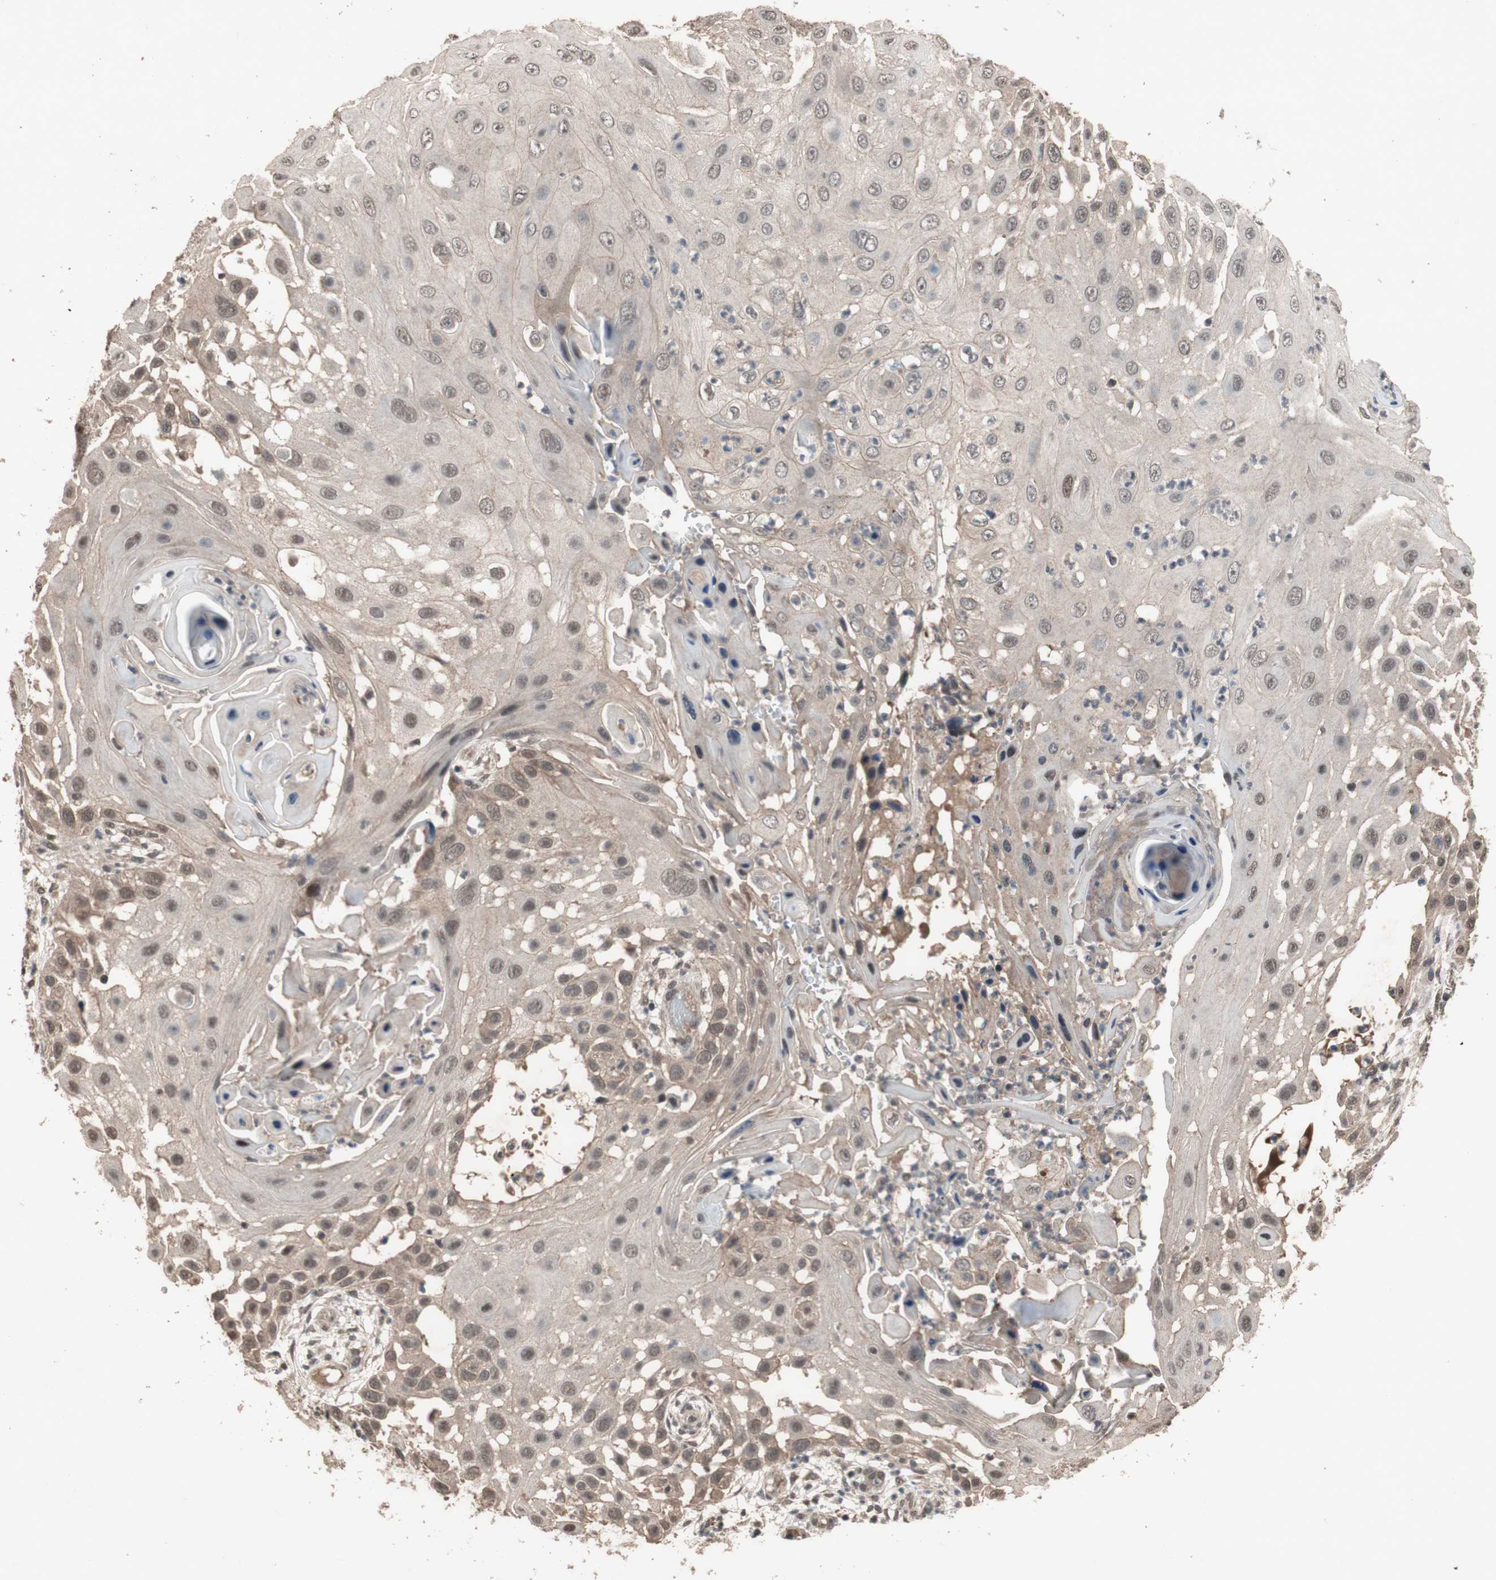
{"staining": {"intensity": "moderate", "quantity": ">75%", "location": "cytoplasmic/membranous,nuclear"}, "tissue": "skin cancer", "cell_type": "Tumor cells", "image_type": "cancer", "snomed": [{"axis": "morphology", "description": "Squamous cell carcinoma, NOS"}, {"axis": "topography", "description": "Skin"}], "caption": "Human skin squamous cell carcinoma stained with a protein marker demonstrates moderate staining in tumor cells.", "gene": "KANSL1", "patient": {"sex": "female", "age": 44}}